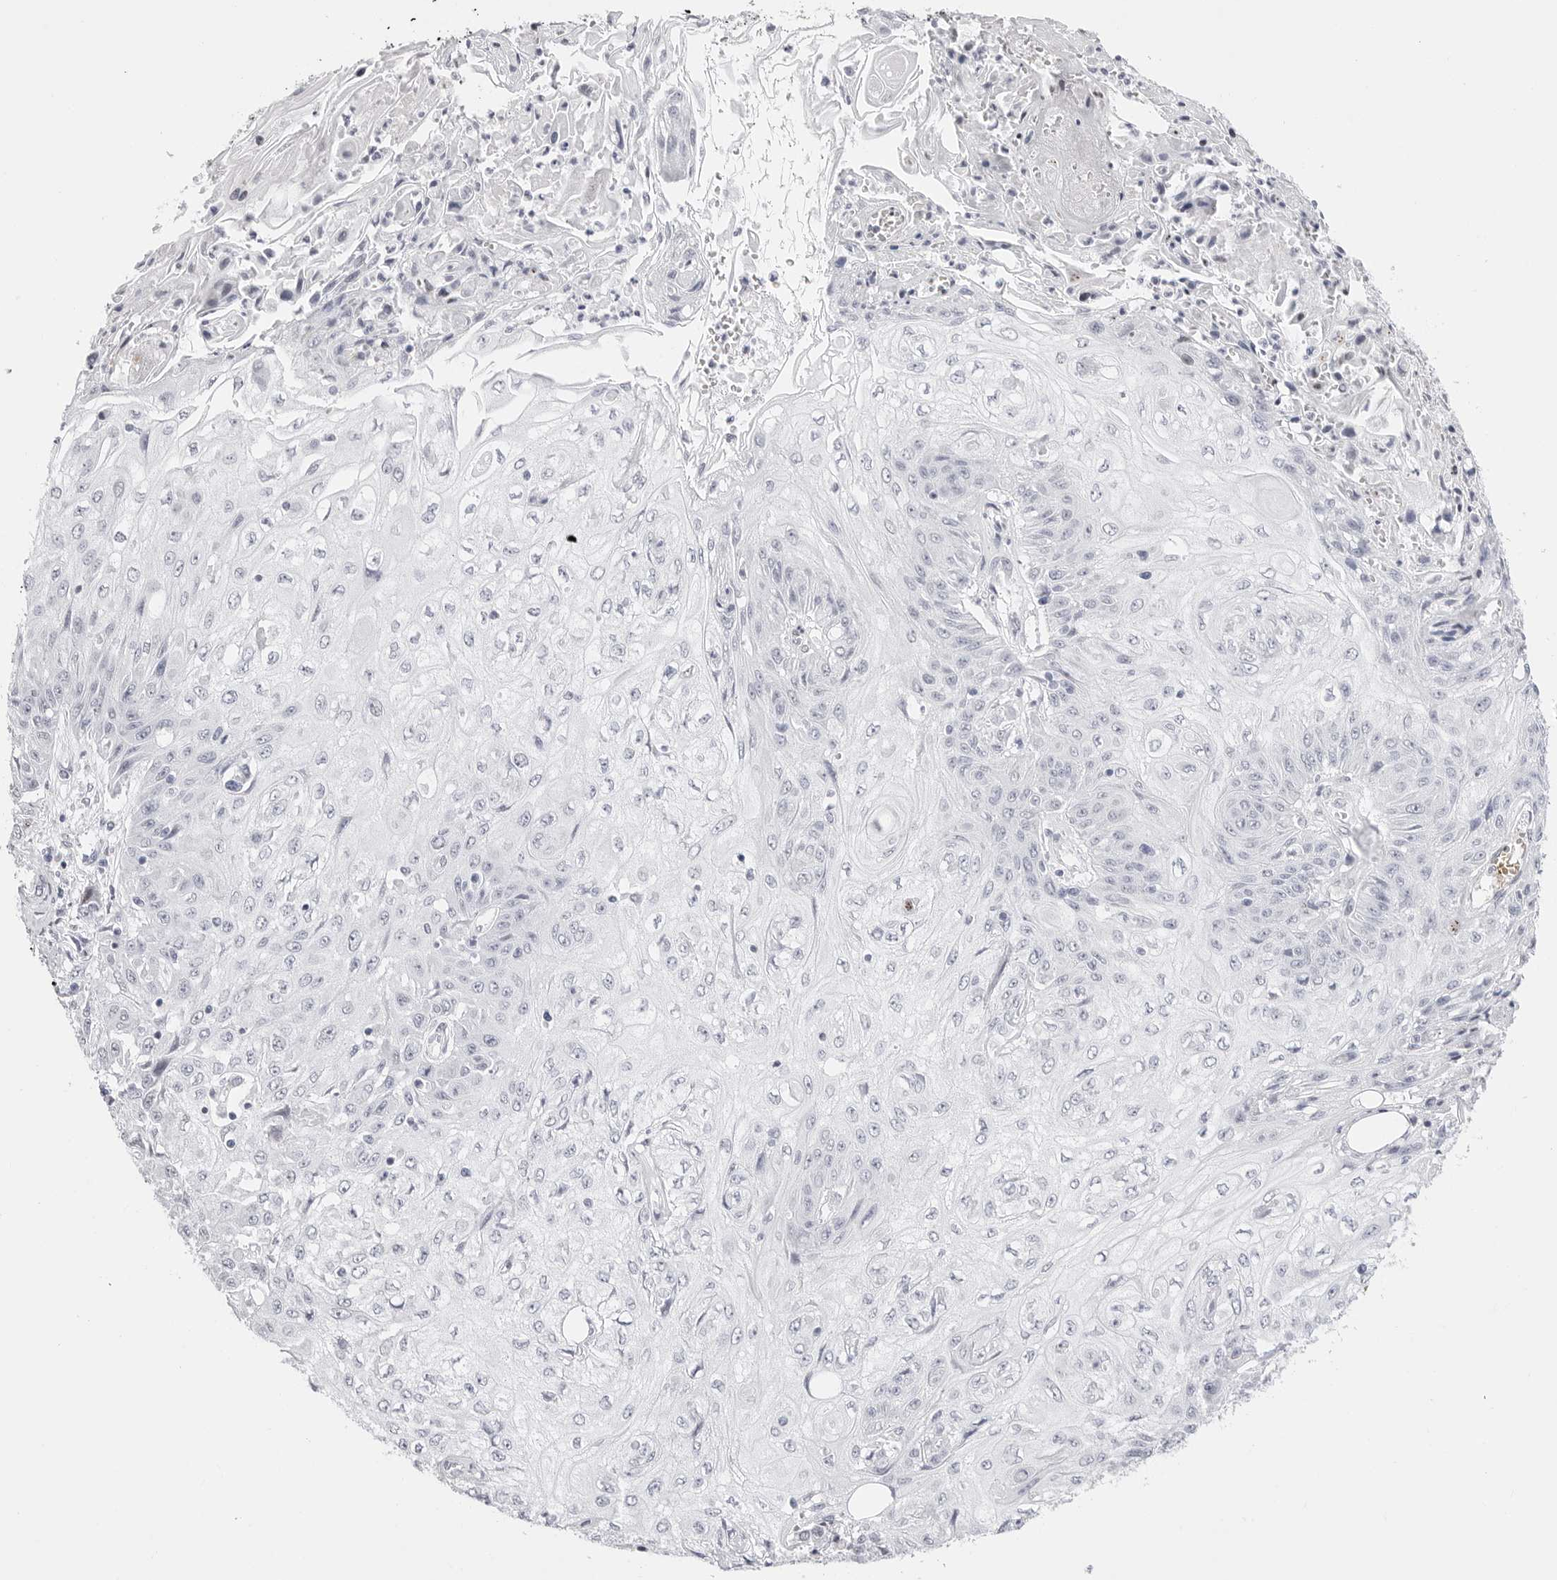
{"staining": {"intensity": "negative", "quantity": "none", "location": "none"}, "tissue": "skin cancer", "cell_type": "Tumor cells", "image_type": "cancer", "snomed": [{"axis": "morphology", "description": "Squamous cell carcinoma, NOS"}, {"axis": "morphology", "description": "Squamous cell carcinoma, metastatic, NOS"}, {"axis": "topography", "description": "Skin"}, {"axis": "topography", "description": "Lymph node"}], "caption": "An immunohistochemistry (IHC) histopathology image of squamous cell carcinoma (skin) is shown. There is no staining in tumor cells of squamous cell carcinoma (skin). (DAB IHC visualized using brightfield microscopy, high magnification).", "gene": "TSSK1B", "patient": {"sex": "male", "age": 75}}